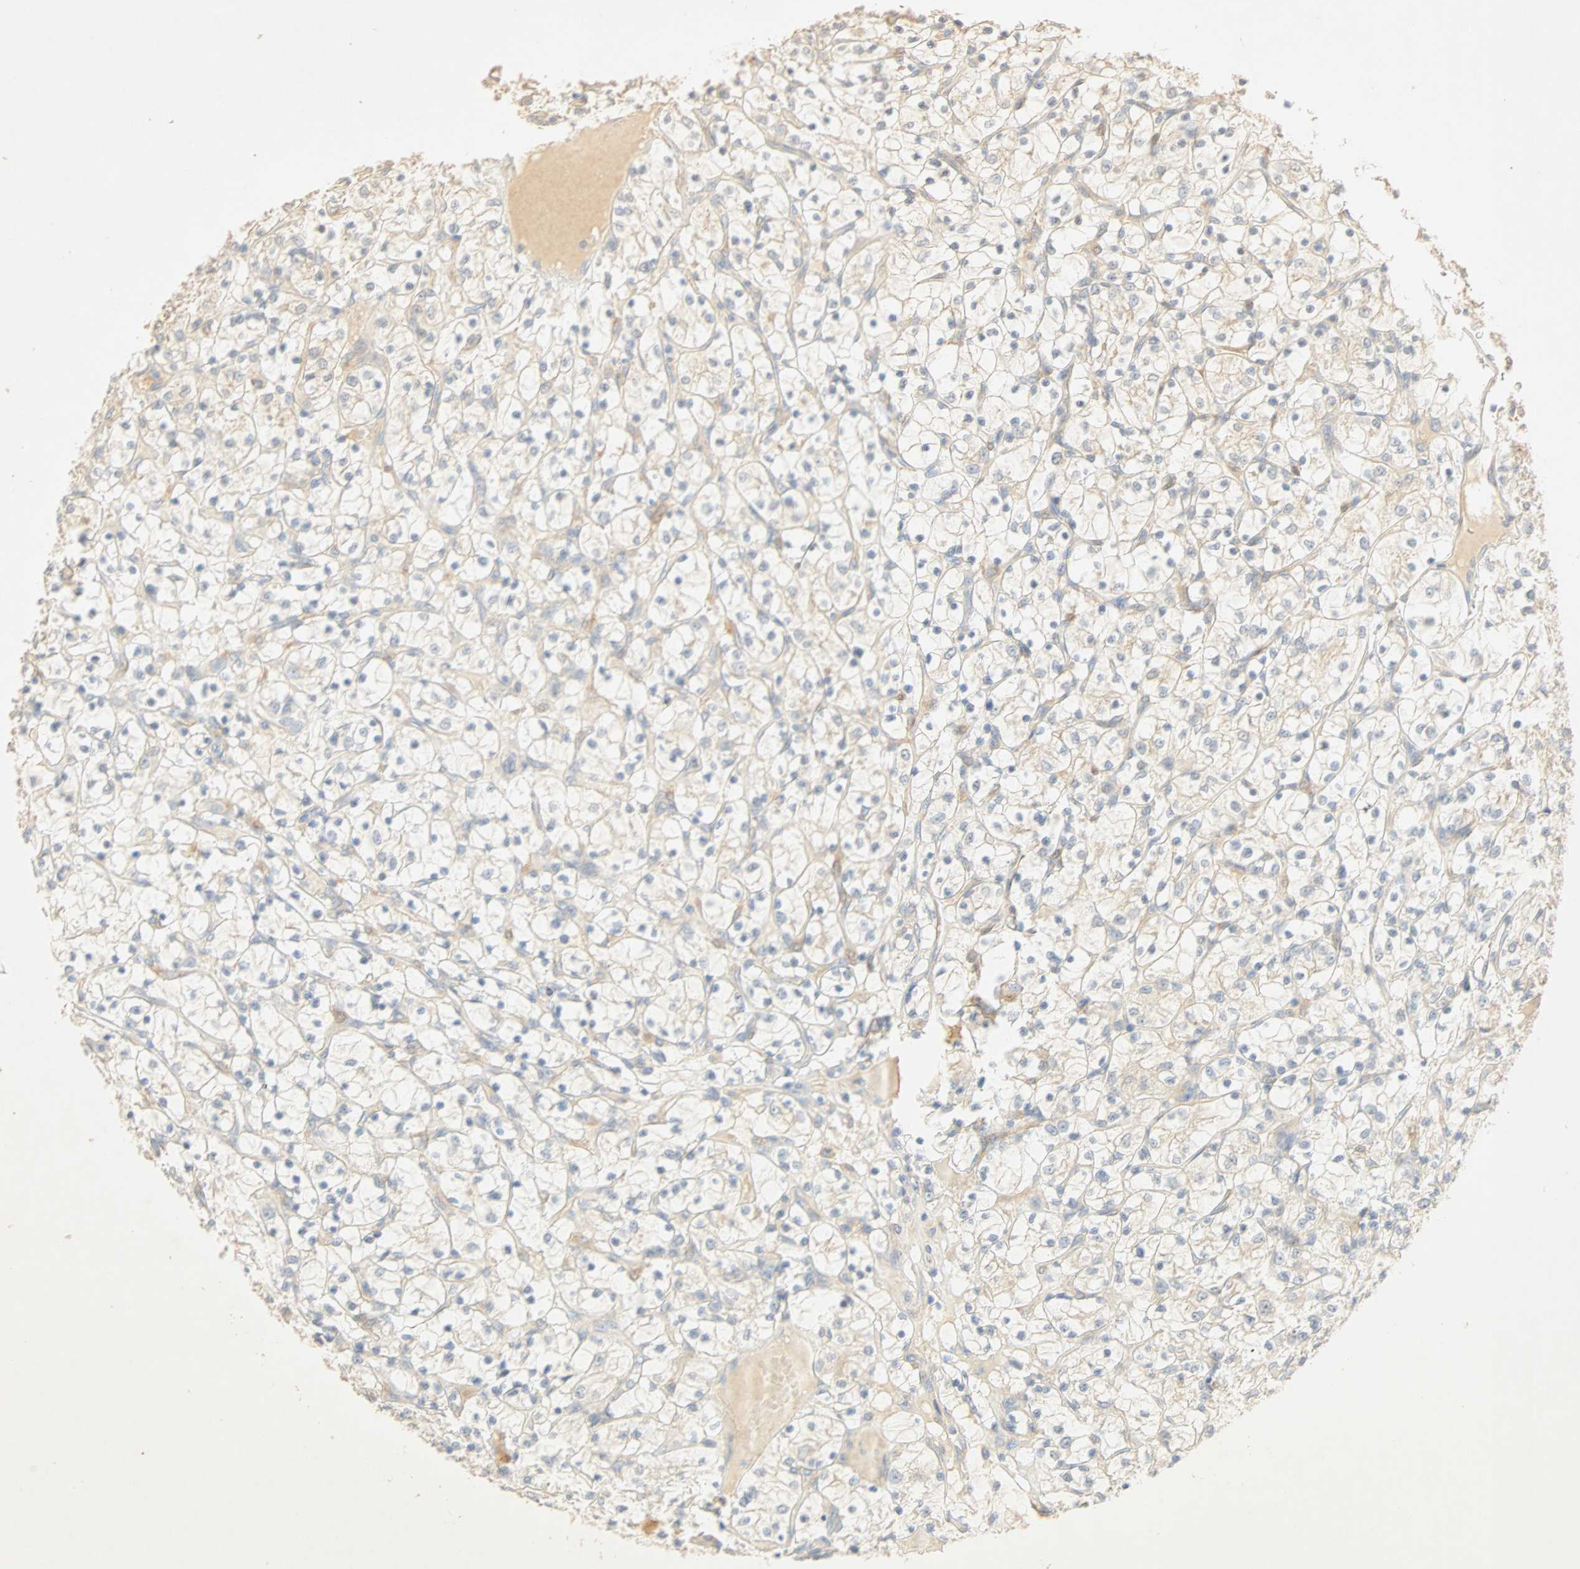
{"staining": {"intensity": "negative", "quantity": "none", "location": "none"}, "tissue": "renal cancer", "cell_type": "Tumor cells", "image_type": "cancer", "snomed": [{"axis": "morphology", "description": "Adenocarcinoma, NOS"}, {"axis": "topography", "description": "Kidney"}], "caption": "Immunohistochemical staining of adenocarcinoma (renal) displays no significant staining in tumor cells.", "gene": "SELENBP1", "patient": {"sex": "female", "age": 69}}